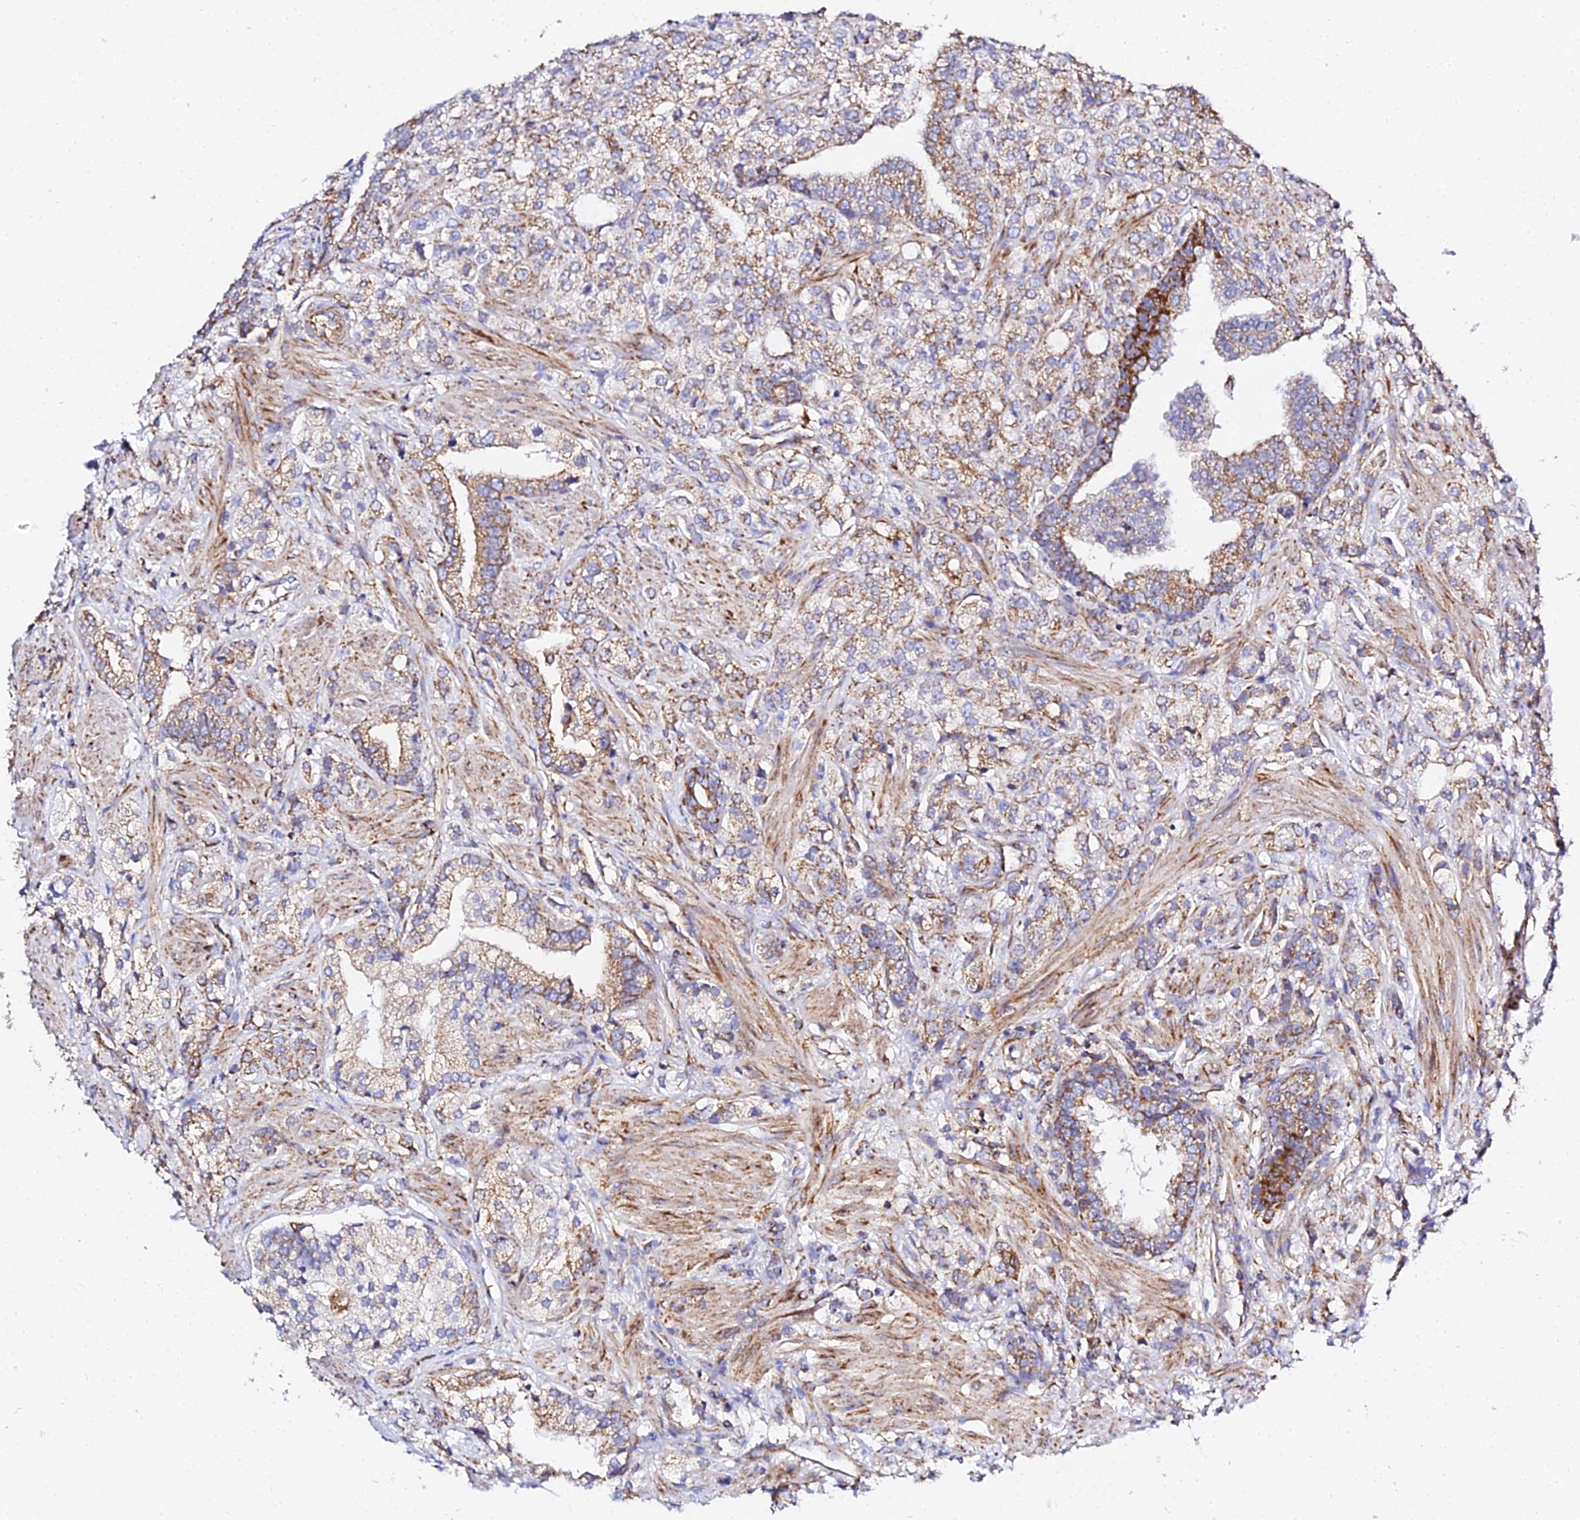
{"staining": {"intensity": "moderate", "quantity": "25%-75%", "location": "cytoplasmic/membranous"}, "tissue": "prostate cancer", "cell_type": "Tumor cells", "image_type": "cancer", "snomed": [{"axis": "morphology", "description": "Adenocarcinoma, High grade"}, {"axis": "topography", "description": "Prostate"}], "caption": "A histopathology image of human prostate cancer stained for a protein shows moderate cytoplasmic/membranous brown staining in tumor cells.", "gene": "ZNF573", "patient": {"sex": "male", "age": 50}}